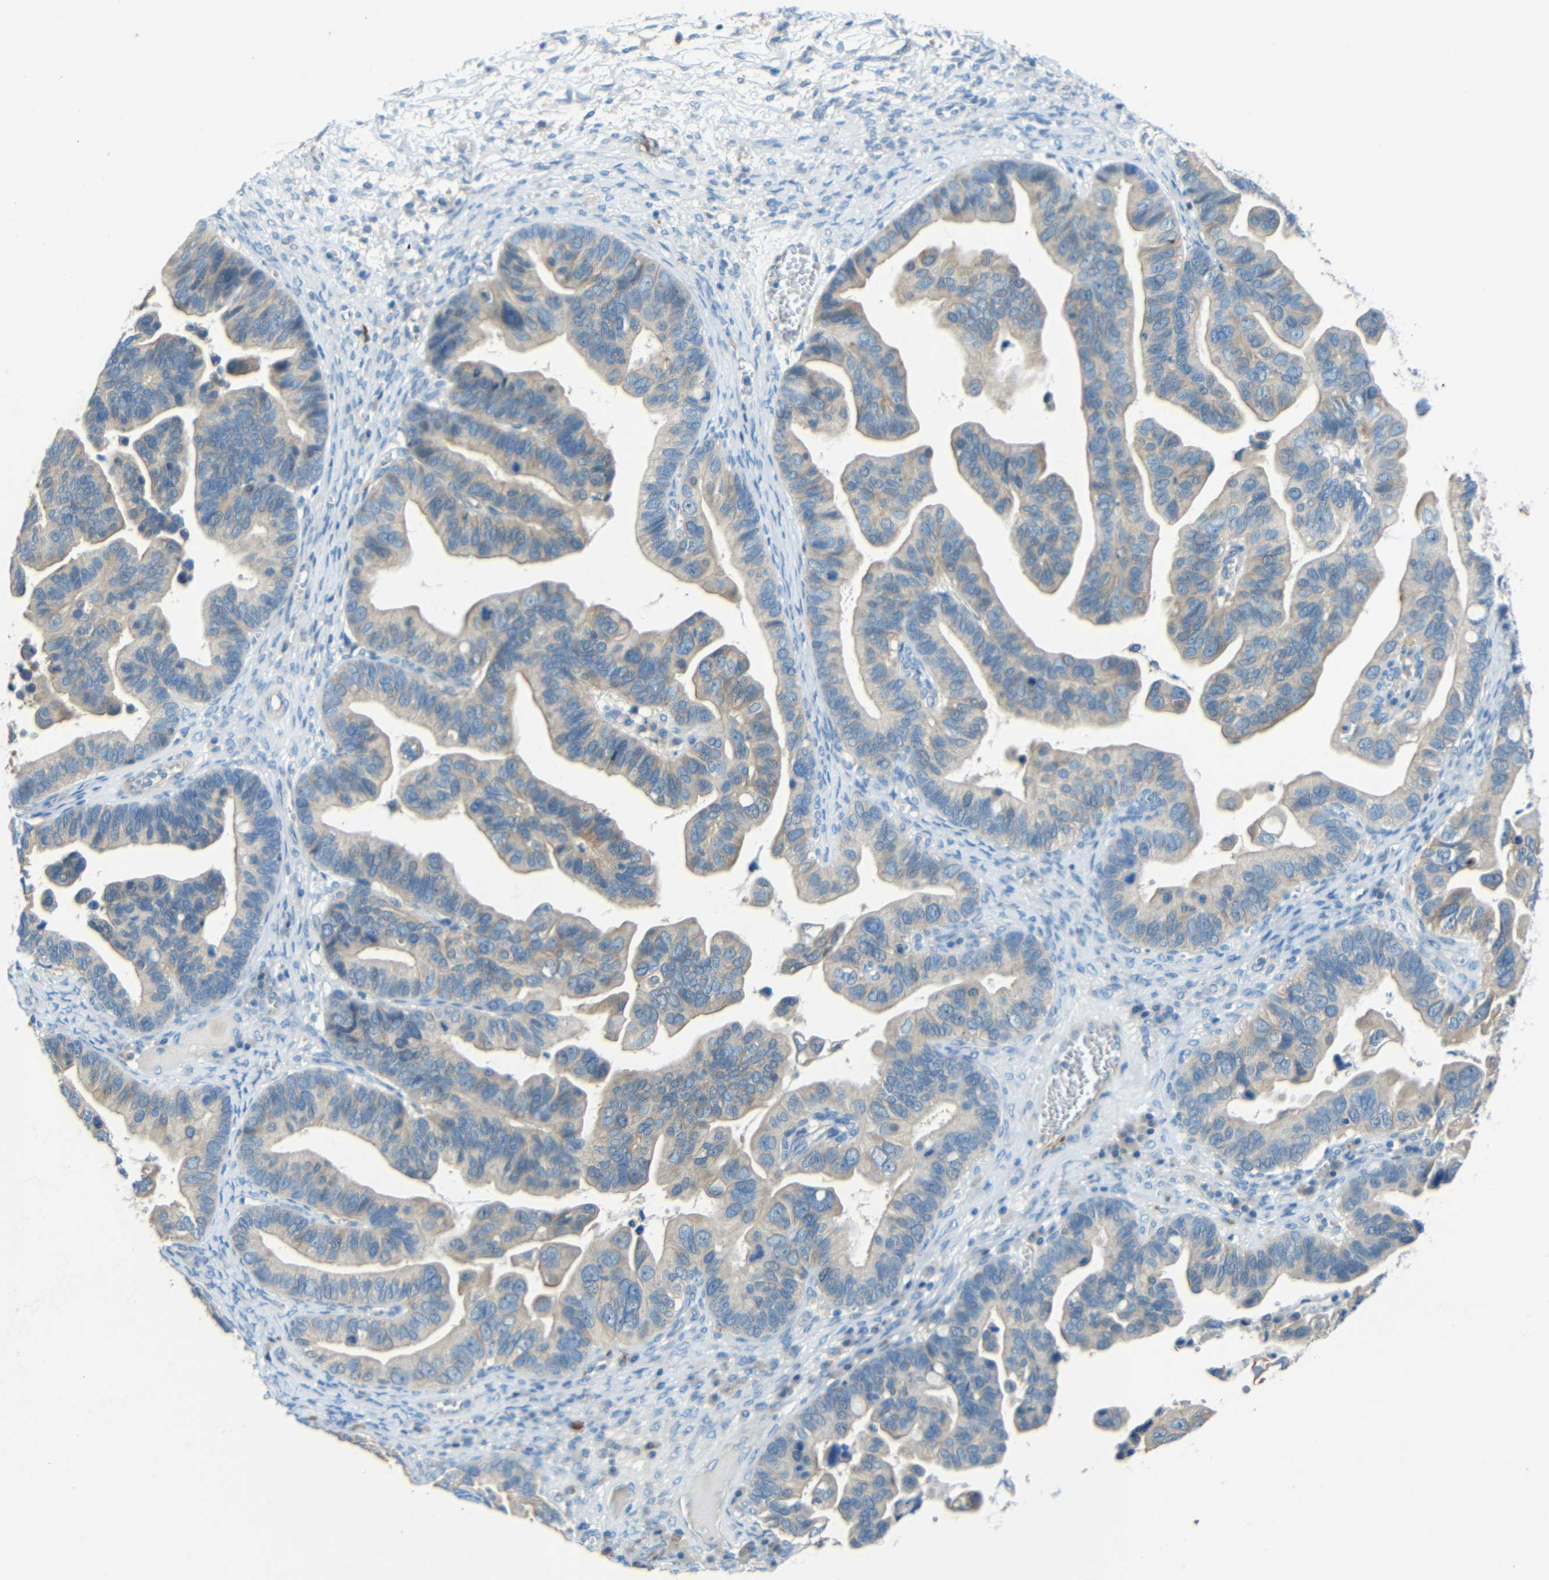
{"staining": {"intensity": "weak", "quantity": "25%-75%", "location": "cytoplasmic/membranous"}, "tissue": "ovarian cancer", "cell_type": "Tumor cells", "image_type": "cancer", "snomed": [{"axis": "morphology", "description": "Cystadenocarcinoma, serous, NOS"}, {"axis": "topography", "description": "Ovary"}], "caption": "Immunohistochemistry micrograph of neoplastic tissue: ovarian serous cystadenocarcinoma stained using IHC exhibits low levels of weak protein expression localized specifically in the cytoplasmic/membranous of tumor cells, appearing as a cytoplasmic/membranous brown color.", "gene": "CYP26B1", "patient": {"sex": "female", "age": 56}}